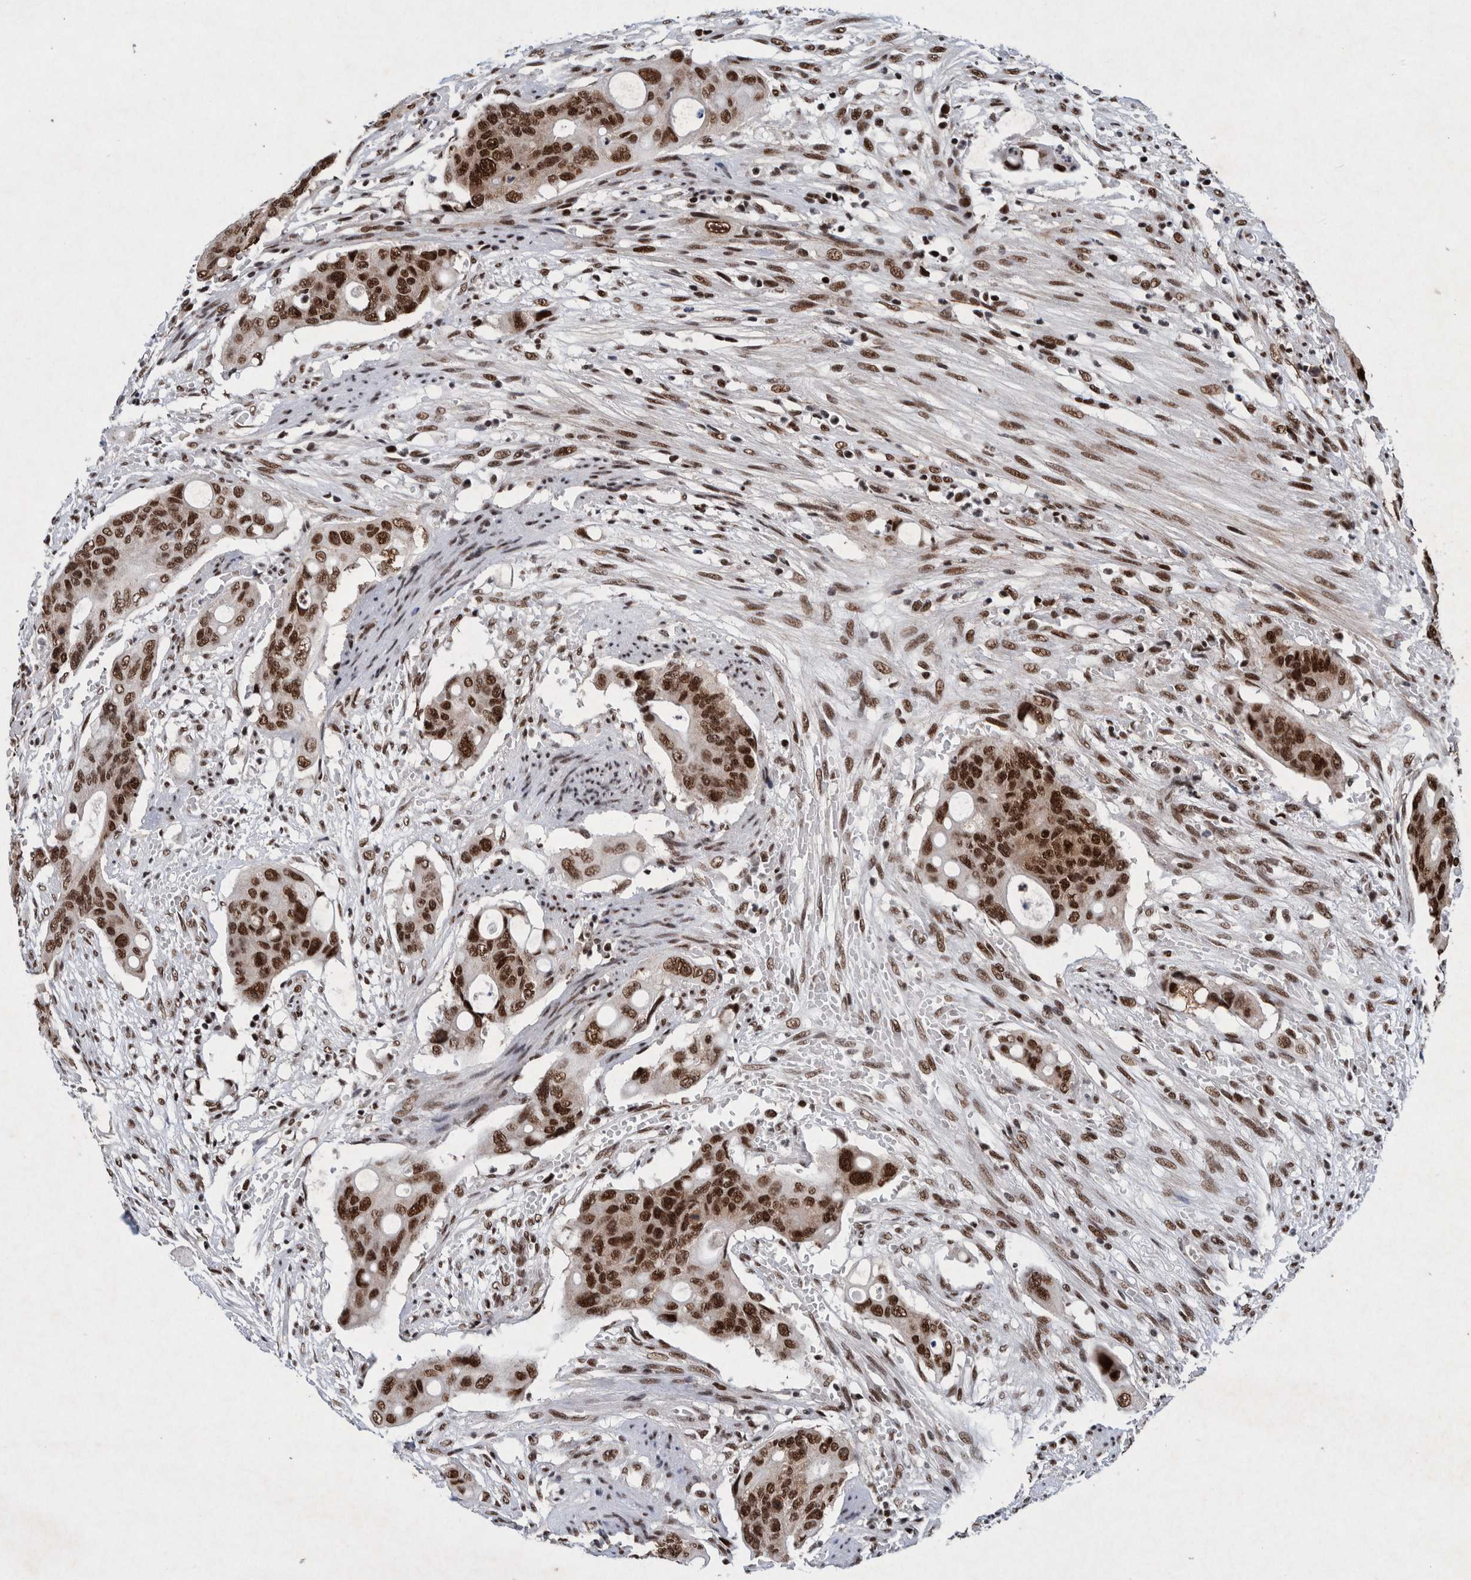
{"staining": {"intensity": "strong", "quantity": ">75%", "location": "nuclear"}, "tissue": "colorectal cancer", "cell_type": "Tumor cells", "image_type": "cancer", "snomed": [{"axis": "morphology", "description": "Adenocarcinoma, NOS"}, {"axis": "topography", "description": "Colon"}], "caption": "Immunohistochemistry (IHC) of human colorectal adenocarcinoma exhibits high levels of strong nuclear positivity in about >75% of tumor cells. (DAB (3,3'-diaminobenzidine) IHC with brightfield microscopy, high magnification).", "gene": "TAF10", "patient": {"sex": "female", "age": 57}}